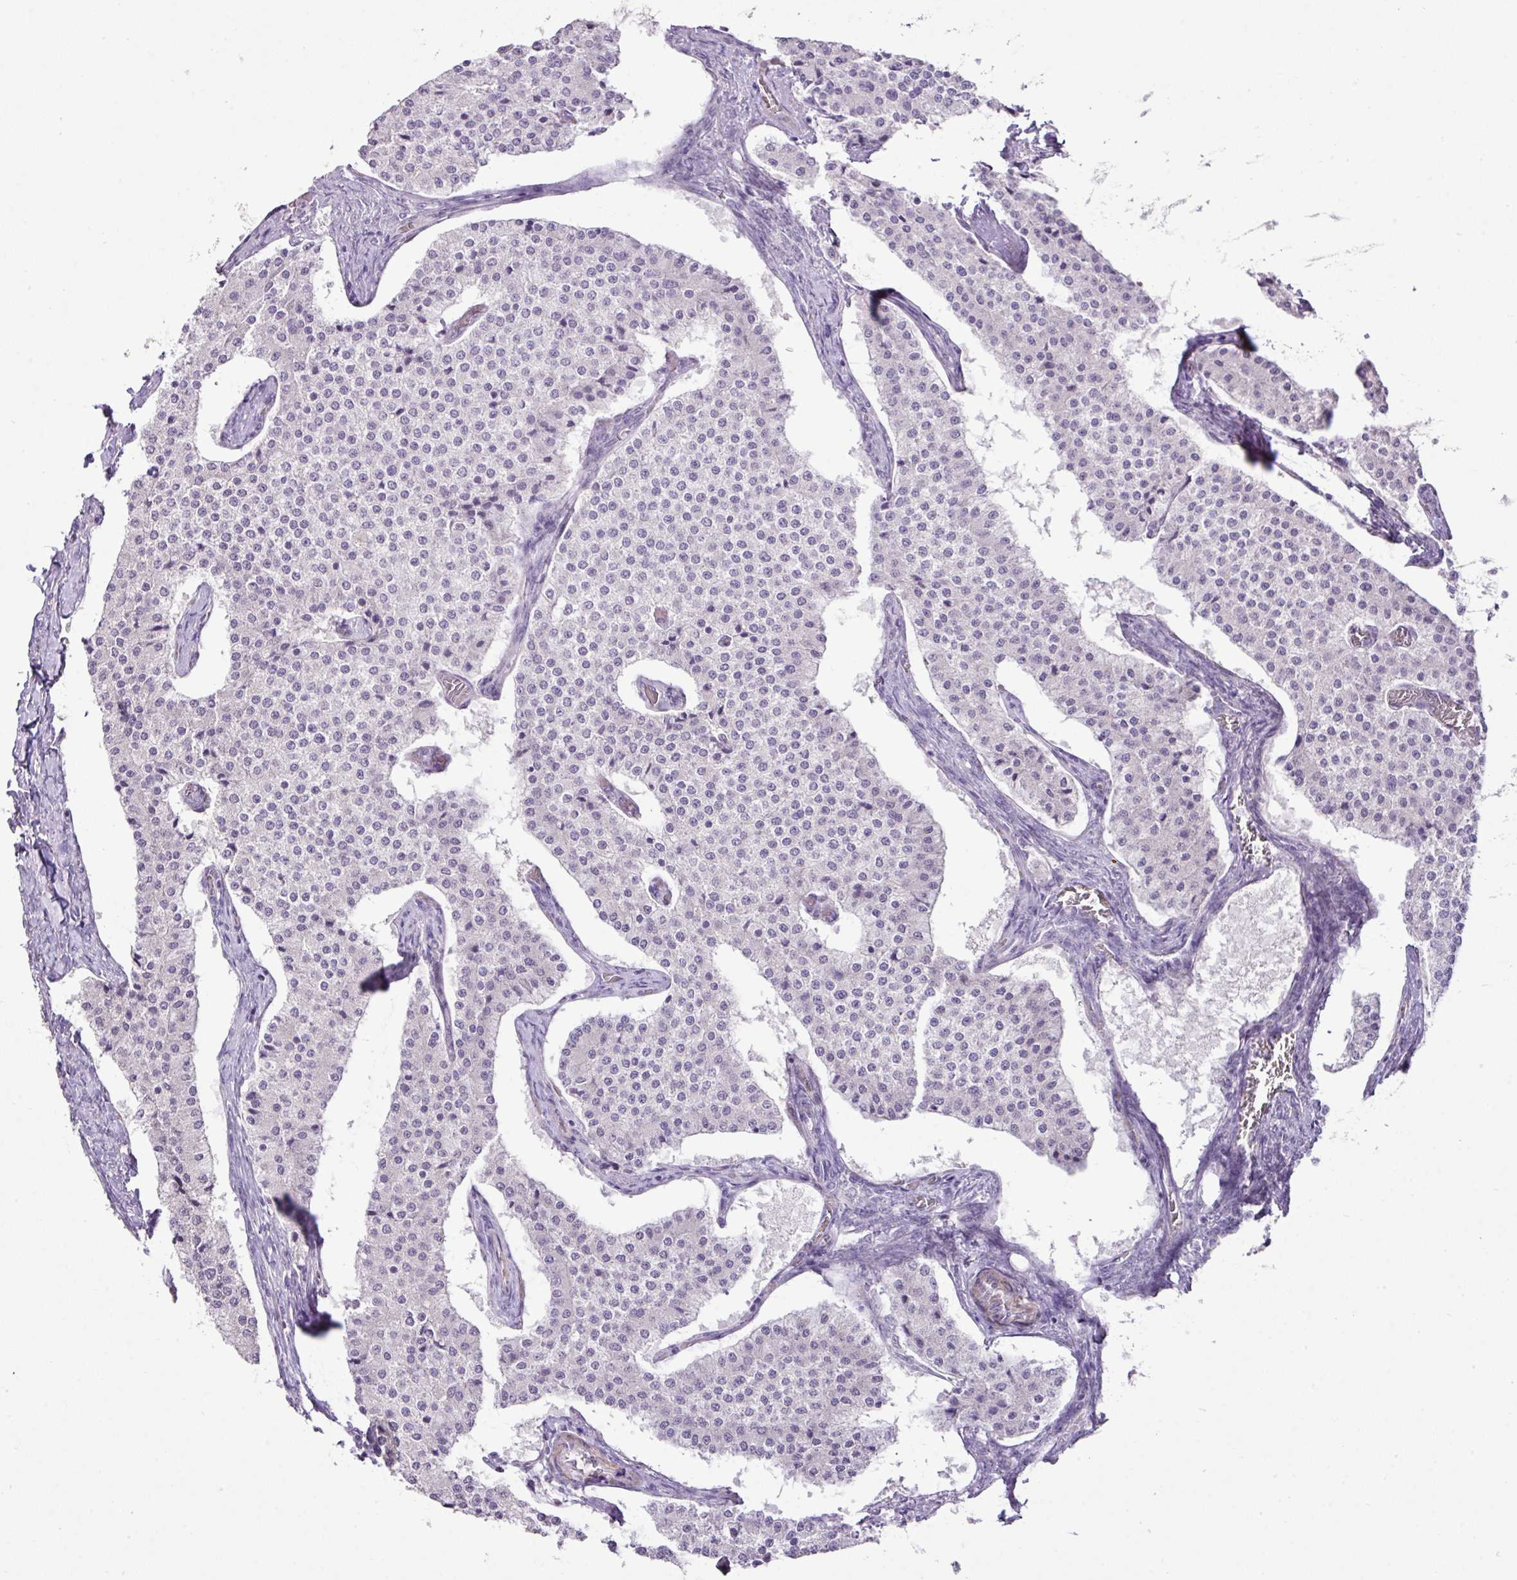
{"staining": {"intensity": "negative", "quantity": "none", "location": "none"}, "tissue": "carcinoid", "cell_type": "Tumor cells", "image_type": "cancer", "snomed": [{"axis": "morphology", "description": "Carcinoid, malignant, NOS"}, {"axis": "topography", "description": "Colon"}], "caption": "Immunohistochemistry photomicrograph of human carcinoid stained for a protein (brown), which shows no staining in tumor cells. (DAB immunohistochemistry (IHC), high magnification).", "gene": "DIP2A", "patient": {"sex": "female", "age": 52}}